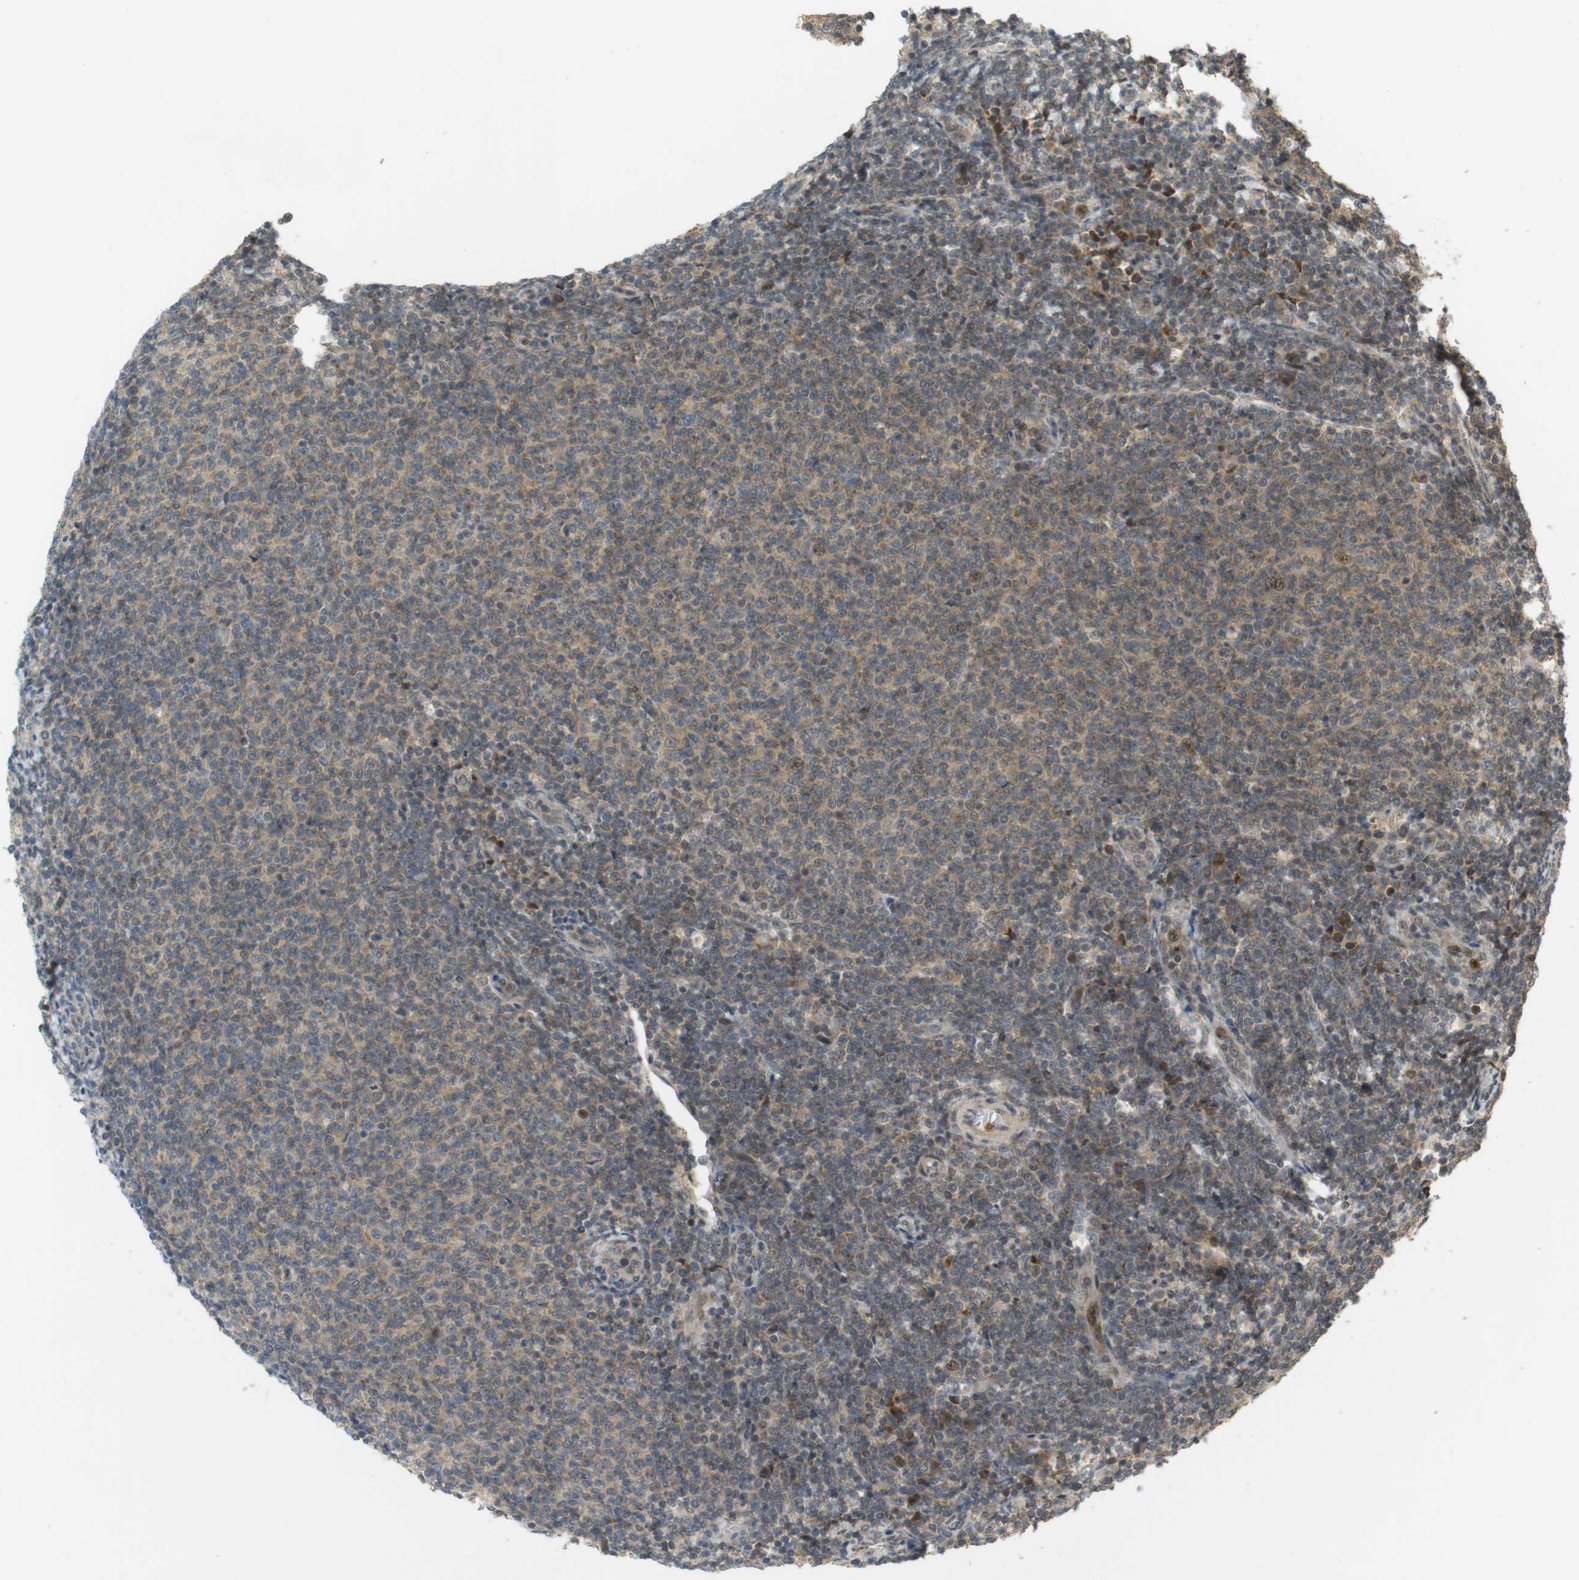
{"staining": {"intensity": "weak", "quantity": "25%-75%", "location": "cytoplasmic/membranous,nuclear"}, "tissue": "lymphoma", "cell_type": "Tumor cells", "image_type": "cancer", "snomed": [{"axis": "morphology", "description": "Malignant lymphoma, non-Hodgkin's type, Low grade"}, {"axis": "topography", "description": "Lymph node"}], "caption": "Weak cytoplasmic/membranous and nuclear positivity for a protein is seen in approximately 25%-75% of tumor cells of low-grade malignant lymphoma, non-Hodgkin's type using immunohistochemistry.", "gene": "TMX3", "patient": {"sex": "male", "age": 66}}